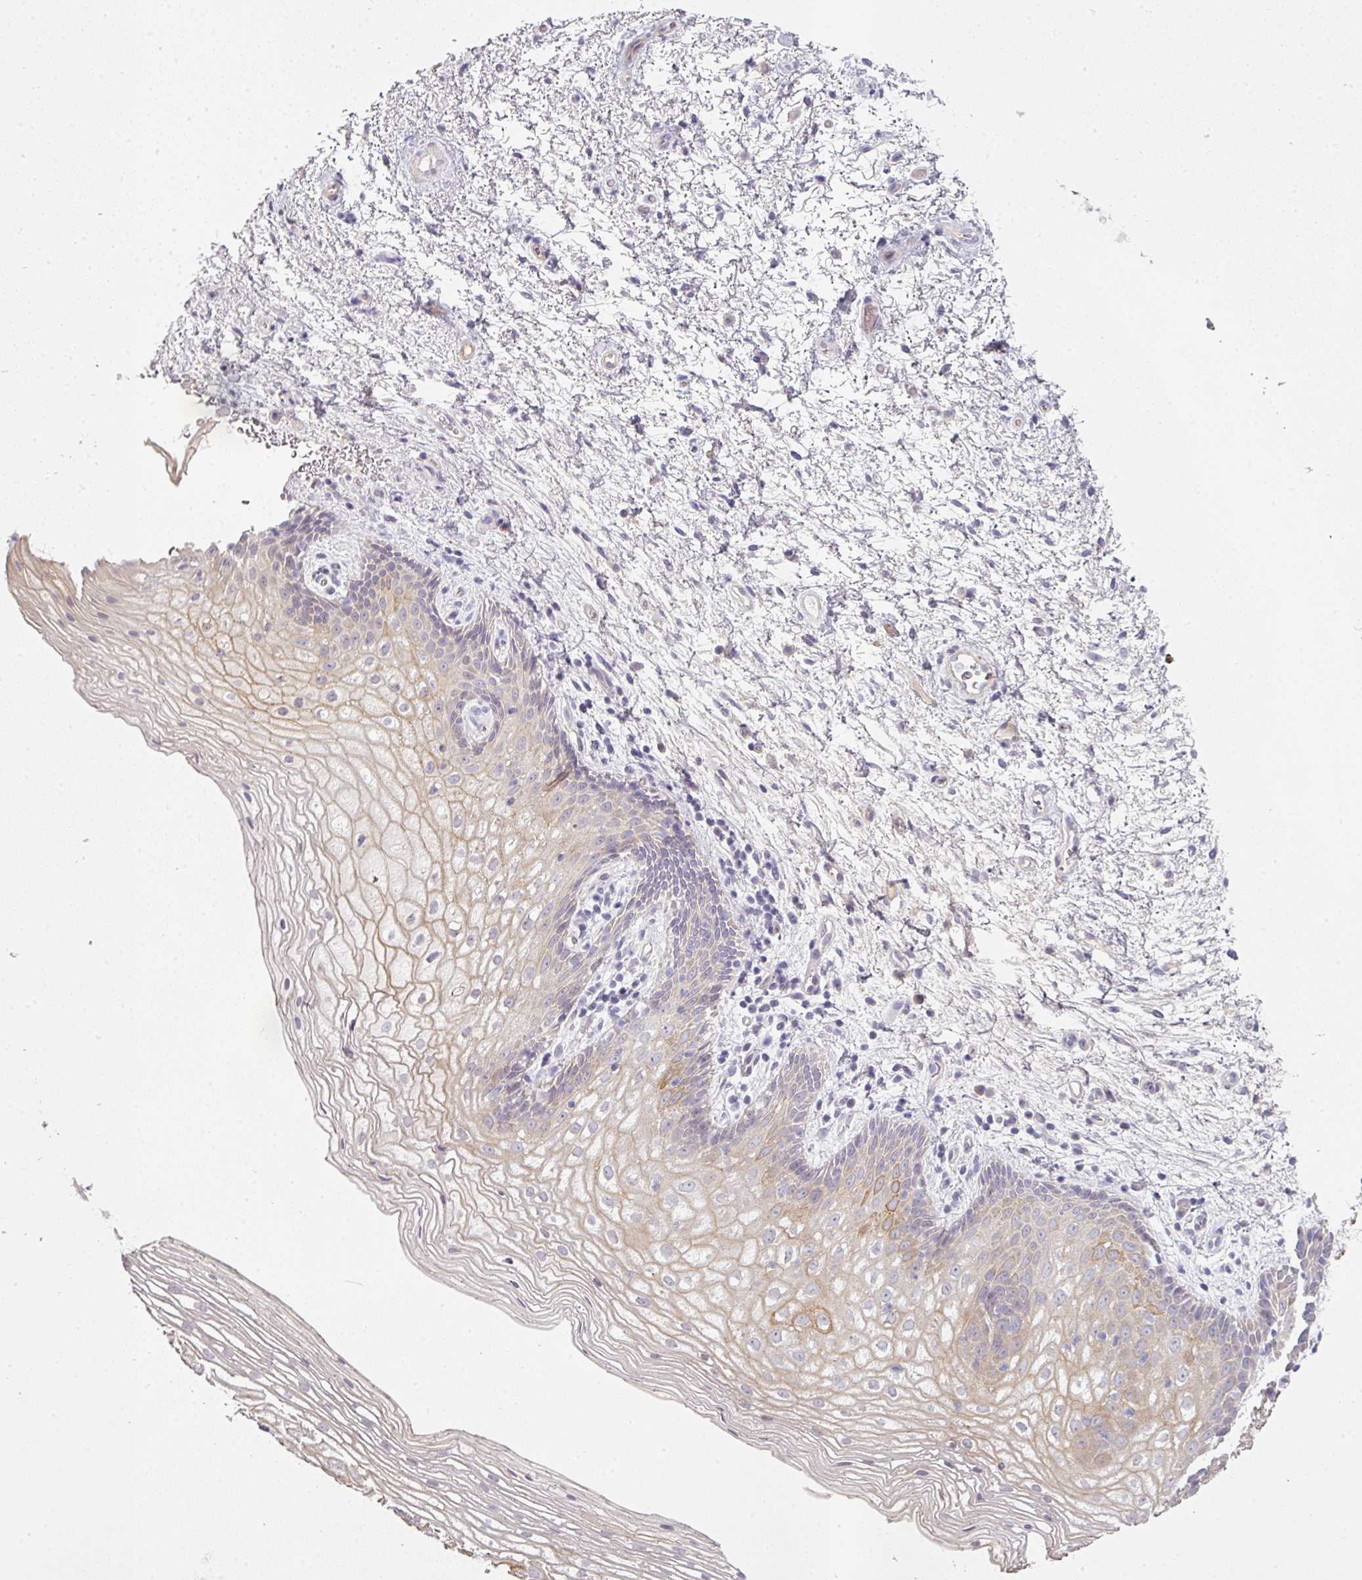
{"staining": {"intensity": "moderate", "quantity": "<25%", "location": "cytoplasmic/membranous"}, "tissue": "vagina", "cell_type": "Squamous epithelial cells", "image_type": "normal", "snomed": [{"axis": "morphology", "description": "Normal tissue, NOS"}, {"axis": "topography", "description": "Vagina"}], "caption": "This is a histology image of immunohistochemistry staining of benign vagina, which shows moderate positivity in the cytoplasmic/membranous of squamous epithelial cells.", "gene": "FHAD1", "patient": {"sex": "female", "age": 47}}